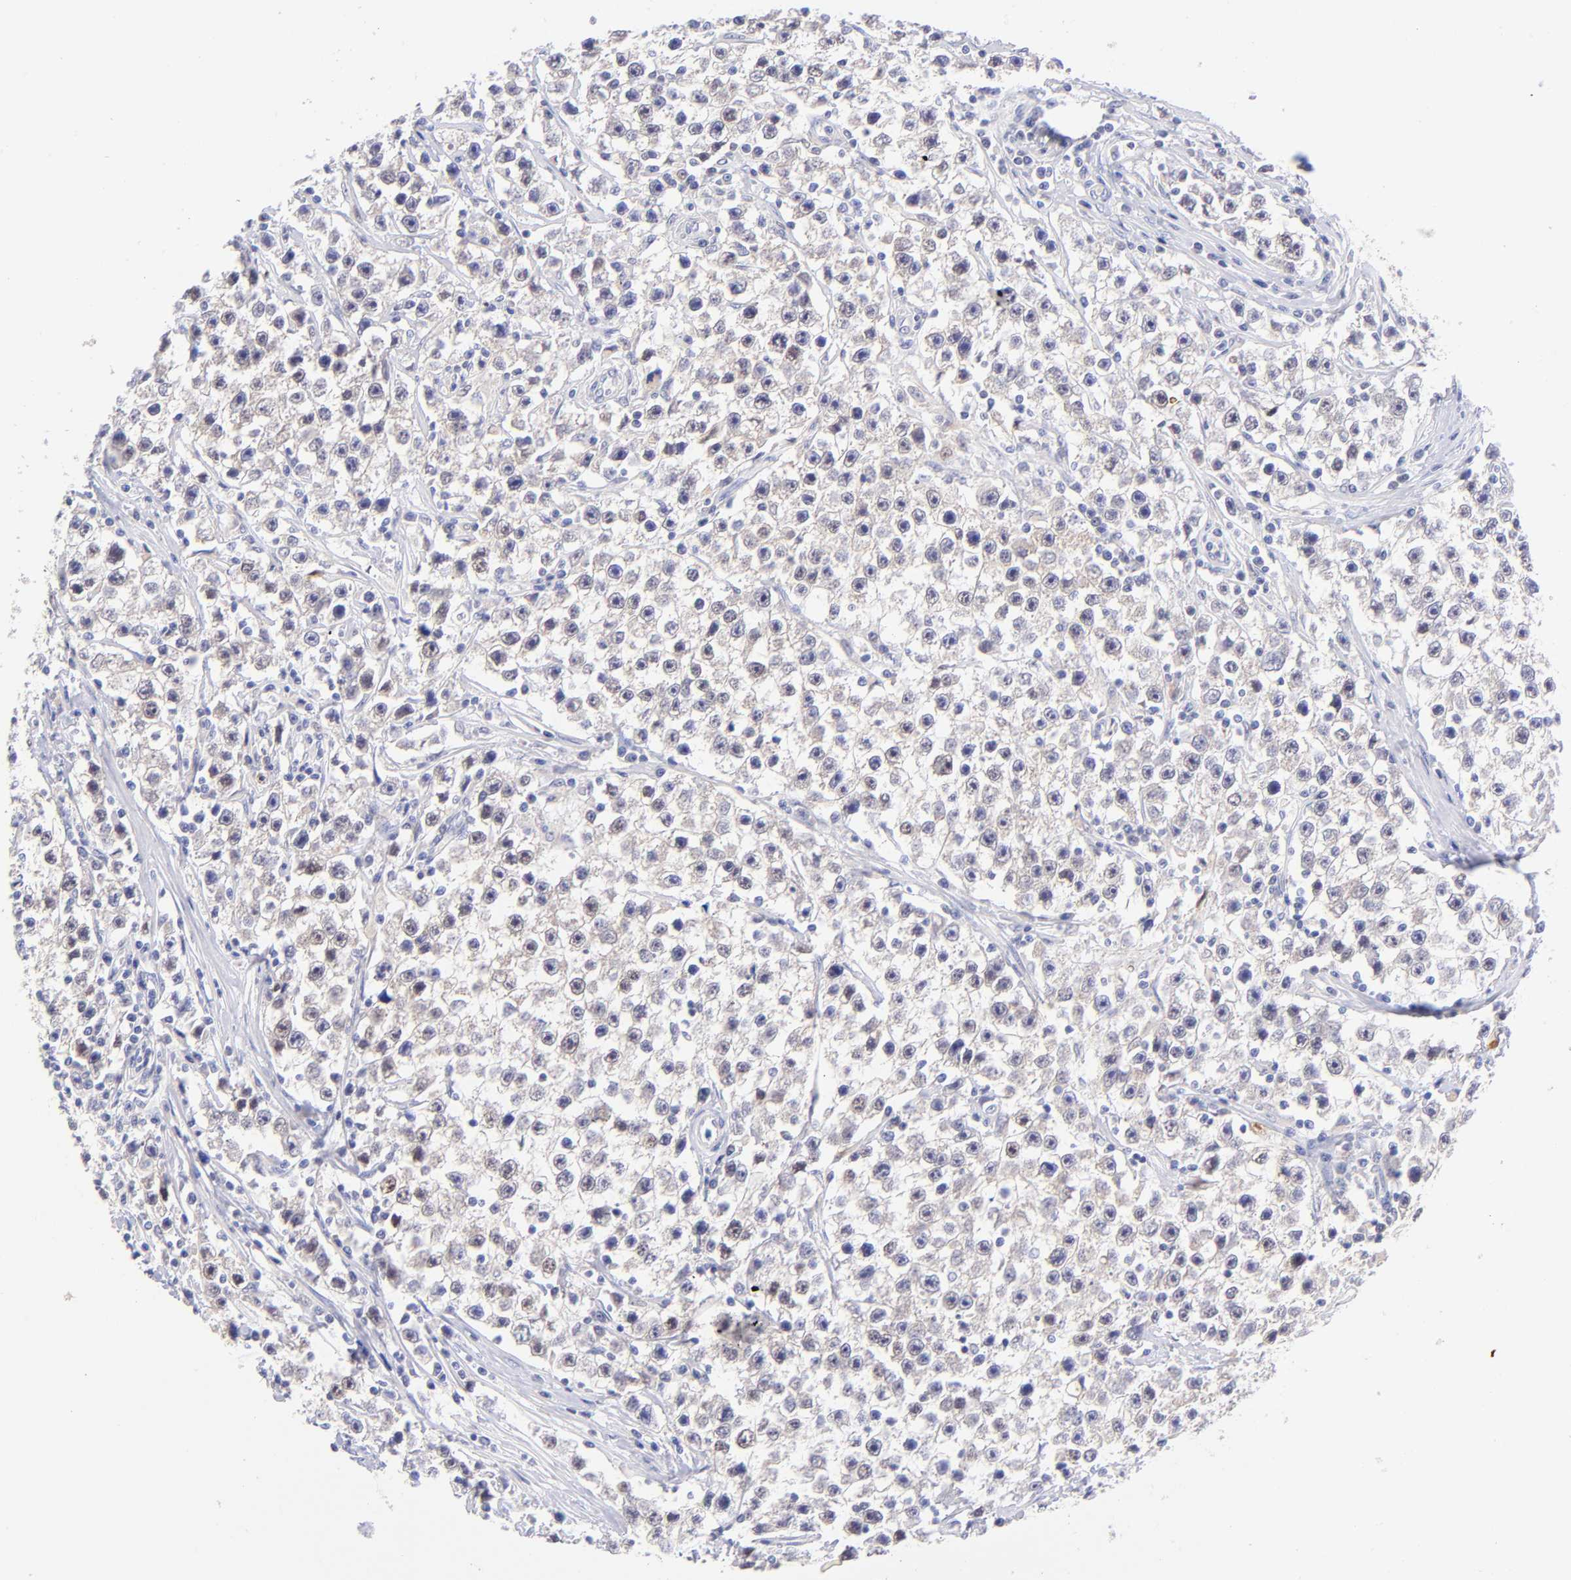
{"staining": {"intensity": "moderate", "quantity": "25%-75%", "location": "cytoplasmic/membranous"}, "tissue": "testis cancer", "cell_type": "Tumor cells", "image_type": "cancer", "snomed": [{"axis": "morphology", "description": "Seminoma, NOS"}, {"axis": "topography", "description": "Testis"}], "caption": "Immunohistochemistry of seminoma (testis) demonstrates medium levels of moderate cytoplasmic/membranous positivity in approximately 25%-75% of tumor cells. (DAB (3,3'-diaminobenzidine) IHC with brightfield microscopy, high magnification).", "gene": "RPL11", "patient": {"sex": "male", "age": 35}}